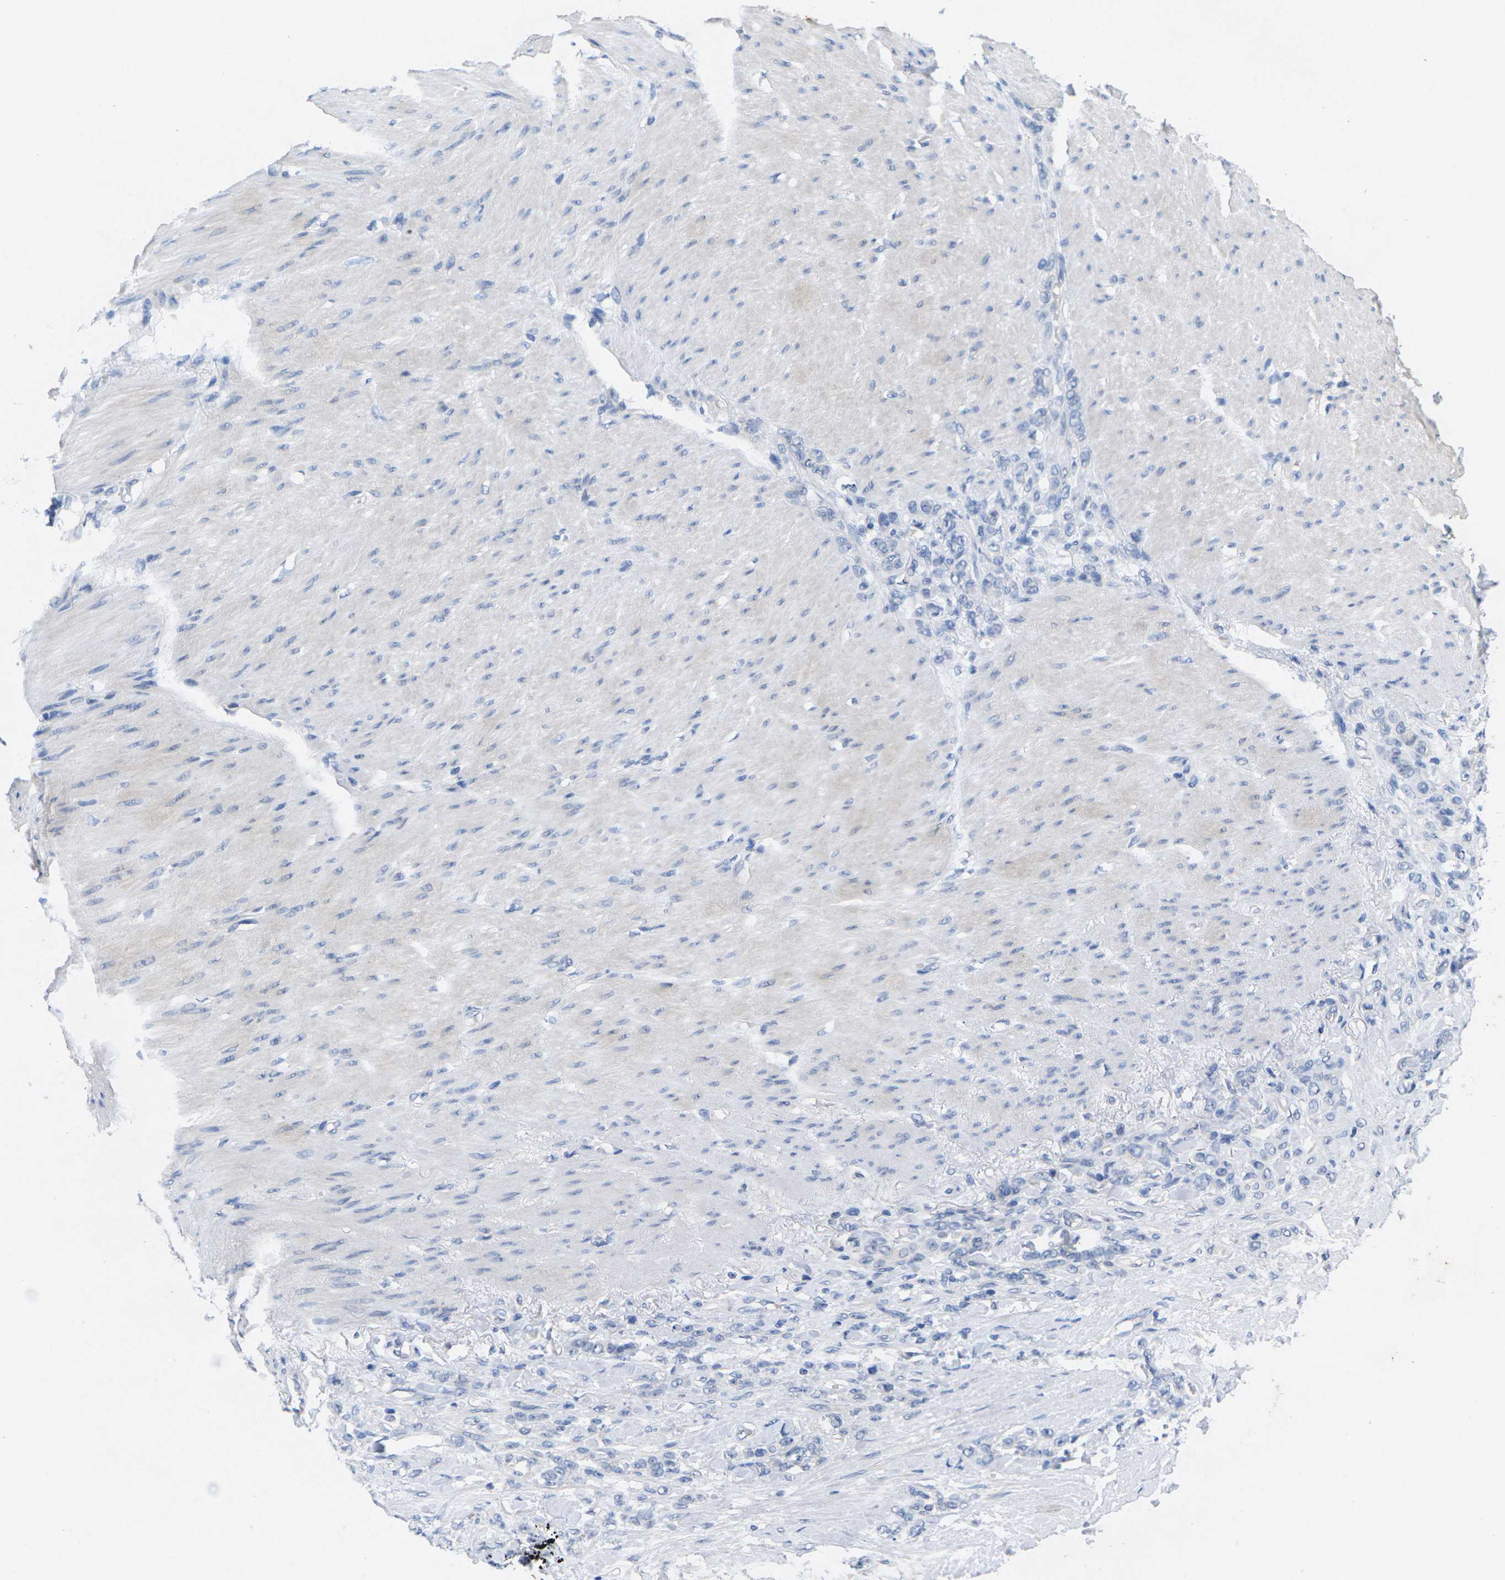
{"staining": {"intensity": "negative", "quantity": "none", "location": "none"}, "tissue": "stomach cancer", "cell_type": "Tumor cells", "image_type": "cancer", "snomed": [{"axis": "morphology", "description": "Adenocarcinoma, NOS"}, {"axis": "topography", "description": "Stomach"}], "caption": "Immunohistochemical staining of stomach cancer reveals no significant expression in tumor cells.", "gene": "TNNI3", "patient": {"sex": "male", "age": 82}}